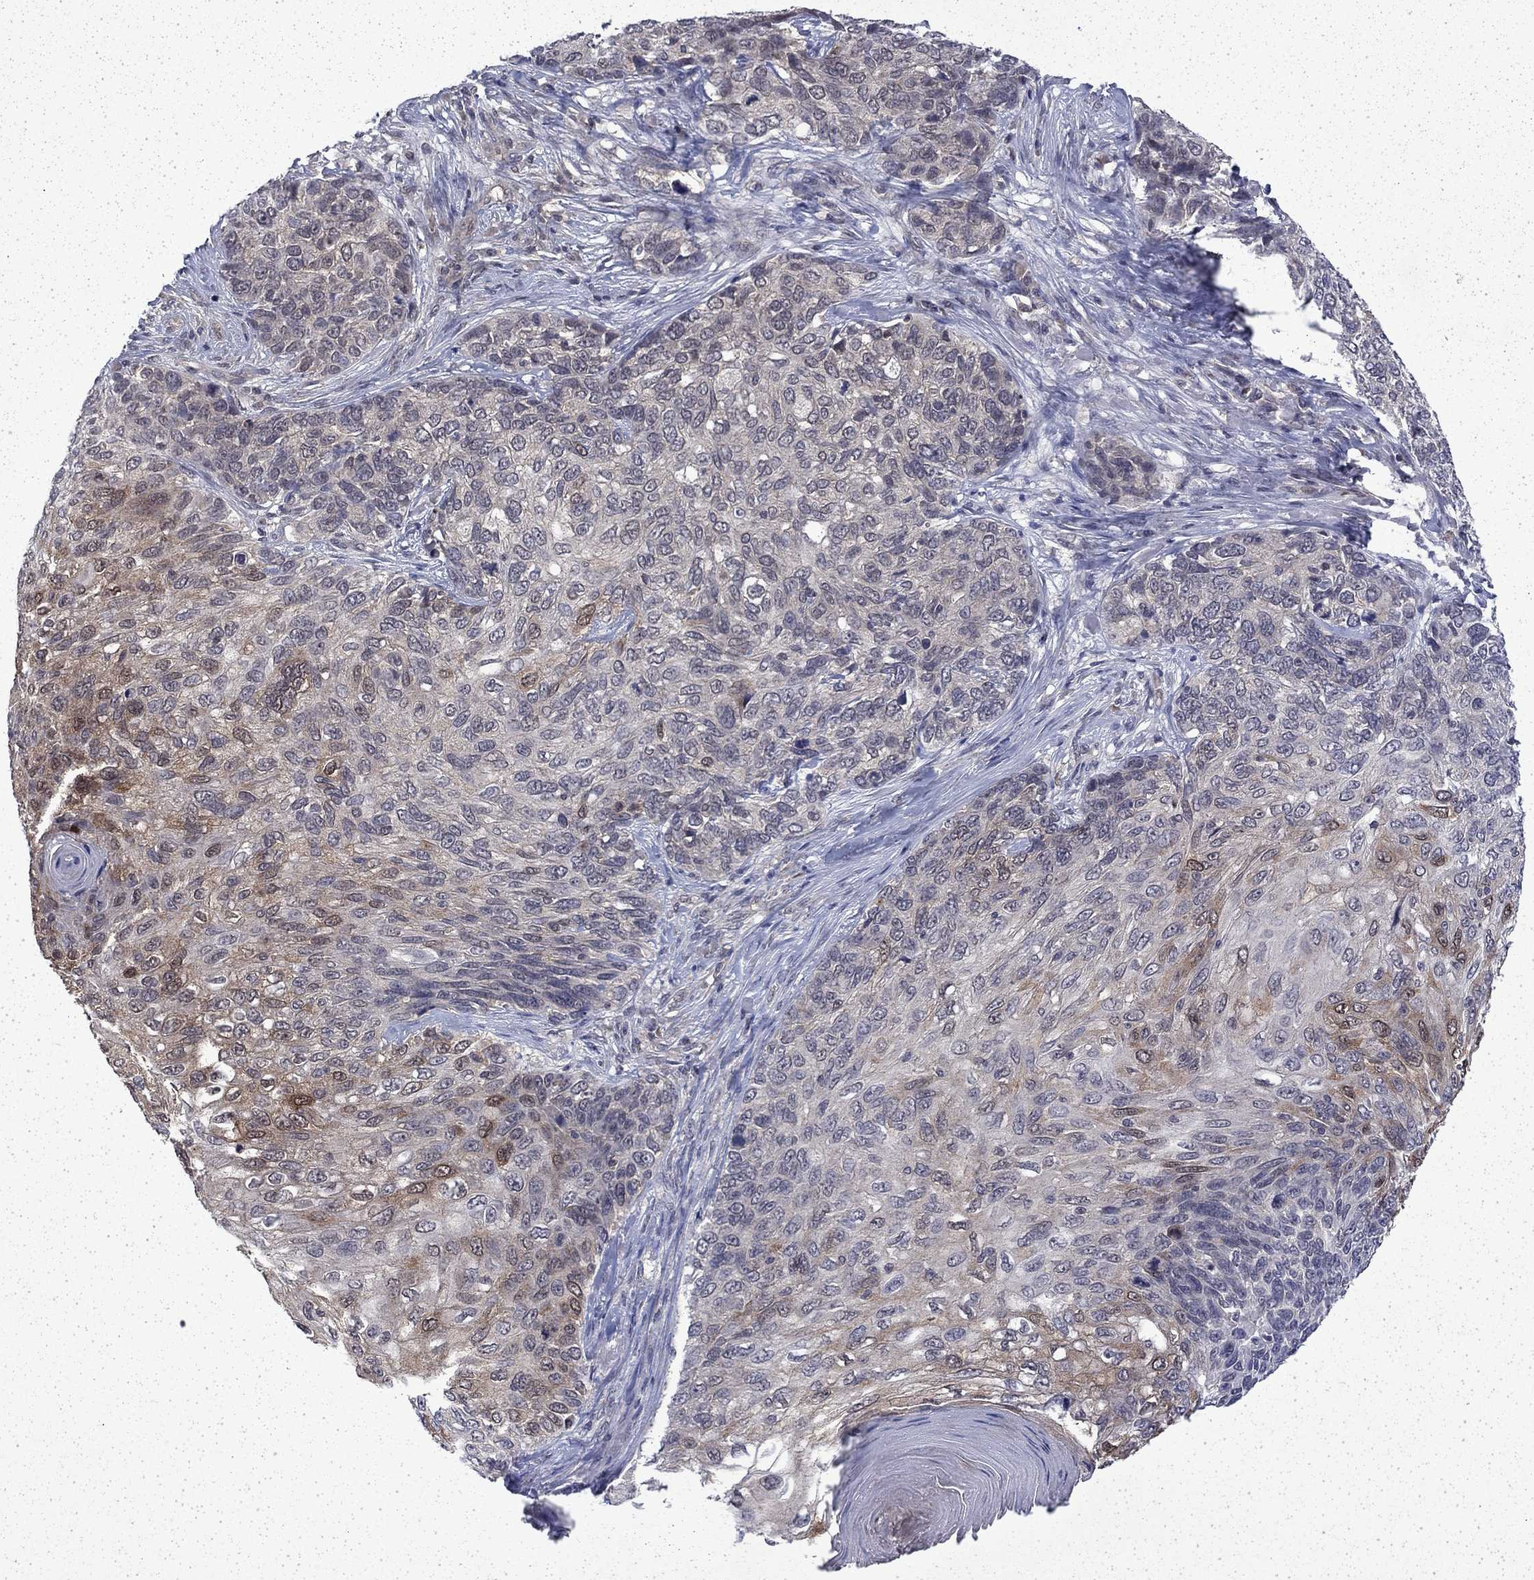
{"staining": {"intensity": "moderate", "quantity": "<25%", "location": "cytoplasmic/membranous"}, "tissue": "skin cancer", "cell_type": "Tumor cells", "image_type": "cancer", "snomed": [{"axis": "morphology", "description": "Squamous cell carcinoma, NOS"}, {"axis": "topography", "description": "Skin"}], "caption": "Skin squamous cell carcinoma was stained to show a protein in brown. There is low levels of moderate cytoplasmic/membranous staining in about <25% of tumor cells. (DAB (3,3'-diaminobenzidine) = brown stain, brightfield microscopy at high magnification).", "gene": "CHAT", "patient": {"sex": "male", "age": 92}}